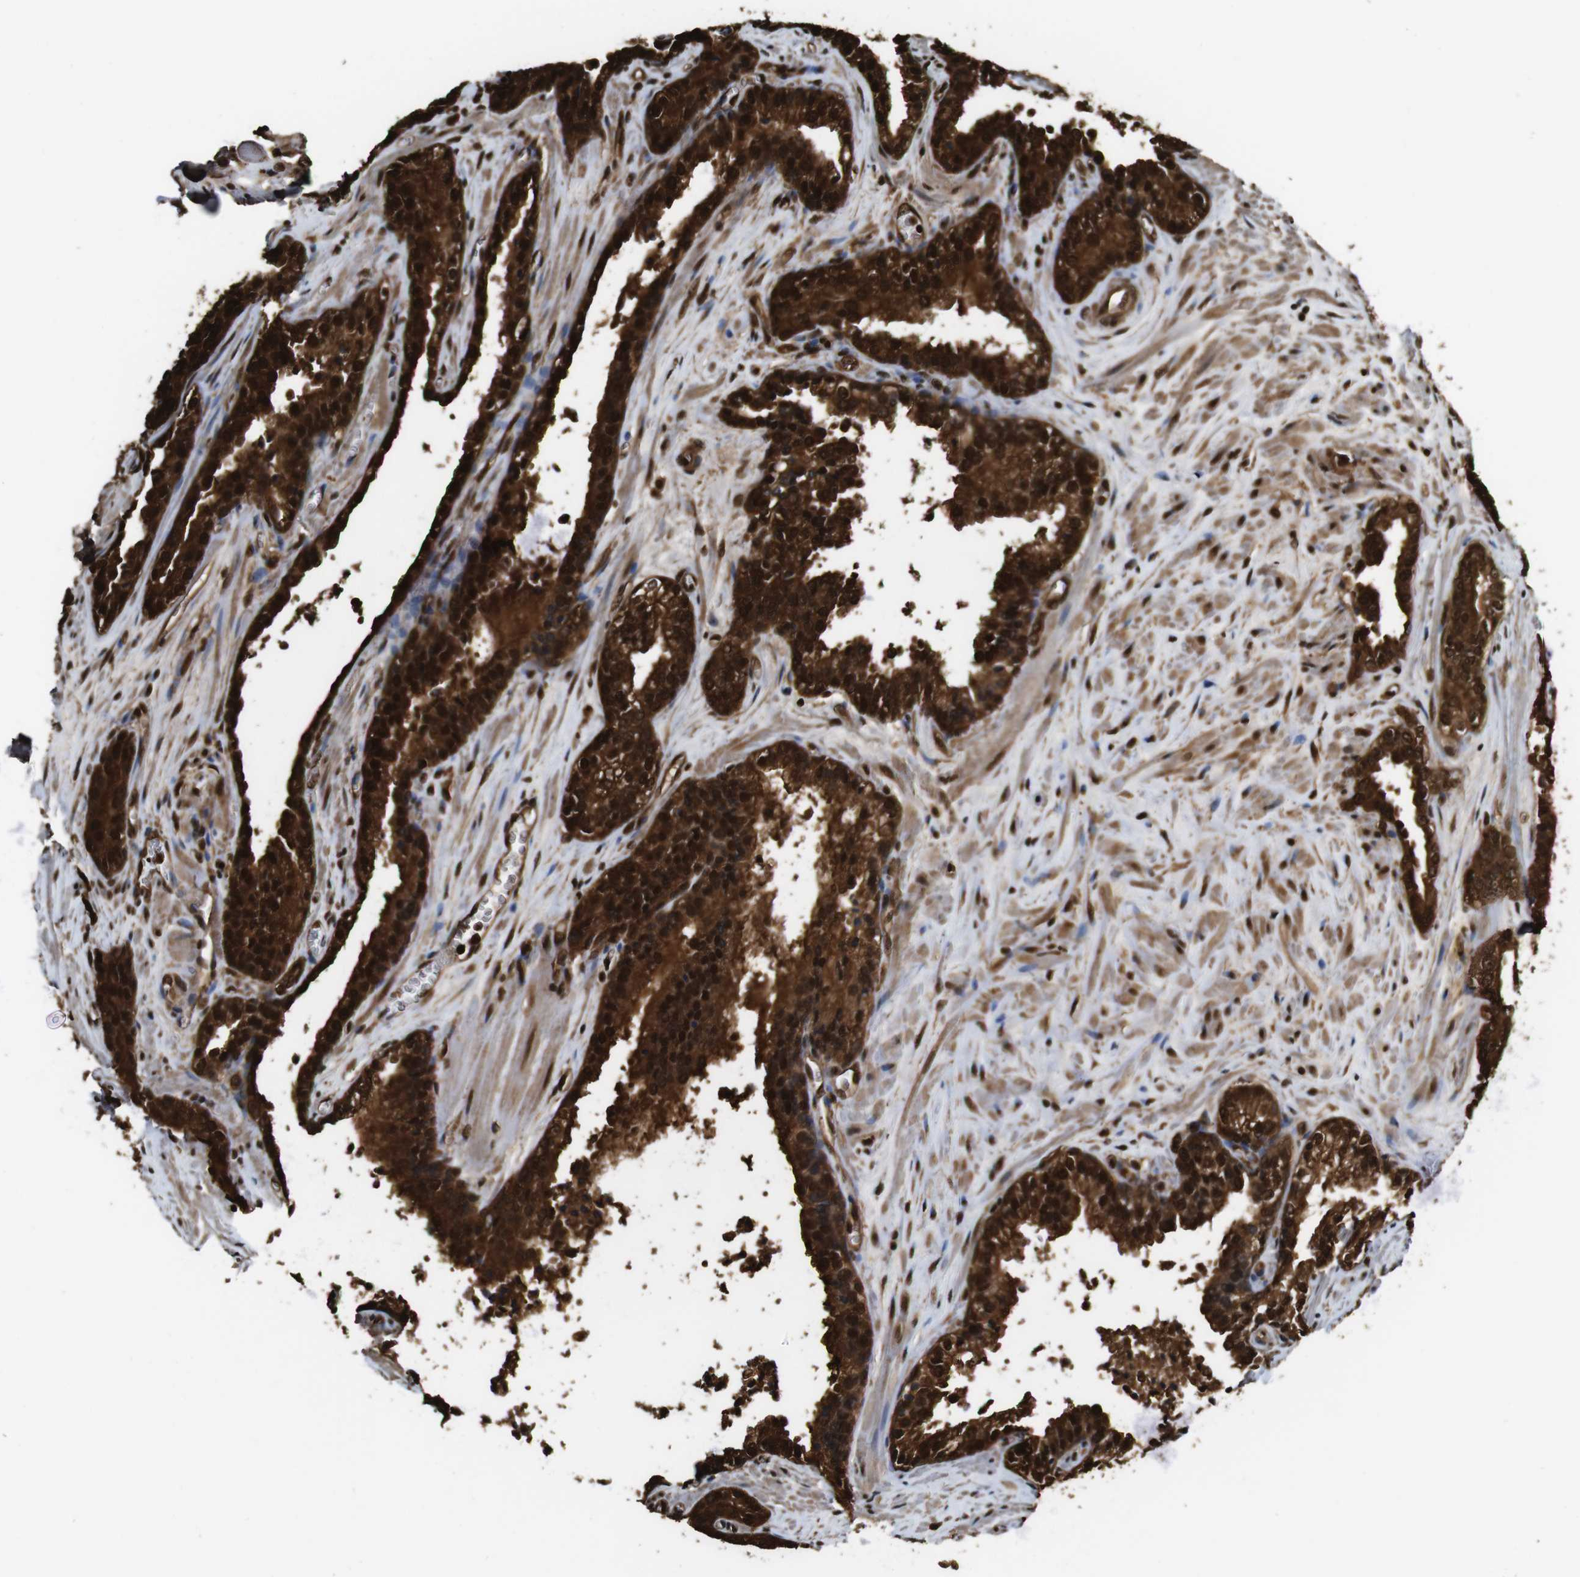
{"staining": {"intensity": "strong", "quantity": ">75%", "location": "cytoplasmic/membranous,nuclear"}, "tissue": "prostate cancer", "cell_type": "Tumor cells", "image_type": "cancer", "snomed": [{"axis": "morphology", "description": "Adenocarcinoma, Low grade"}, {"axis": "topography", "description": "Prostate"}], "caption": "Prostate cancer stained with DAB (3,3'-diaminobenzidine) immunohistochemistry (IHC) reveals high levels of strong cytoplasmic/membranous and nuclear positivity in about >75% of tumor cells.", "gene": "VCP", "patient": {"sex": "male", "age": 60}}